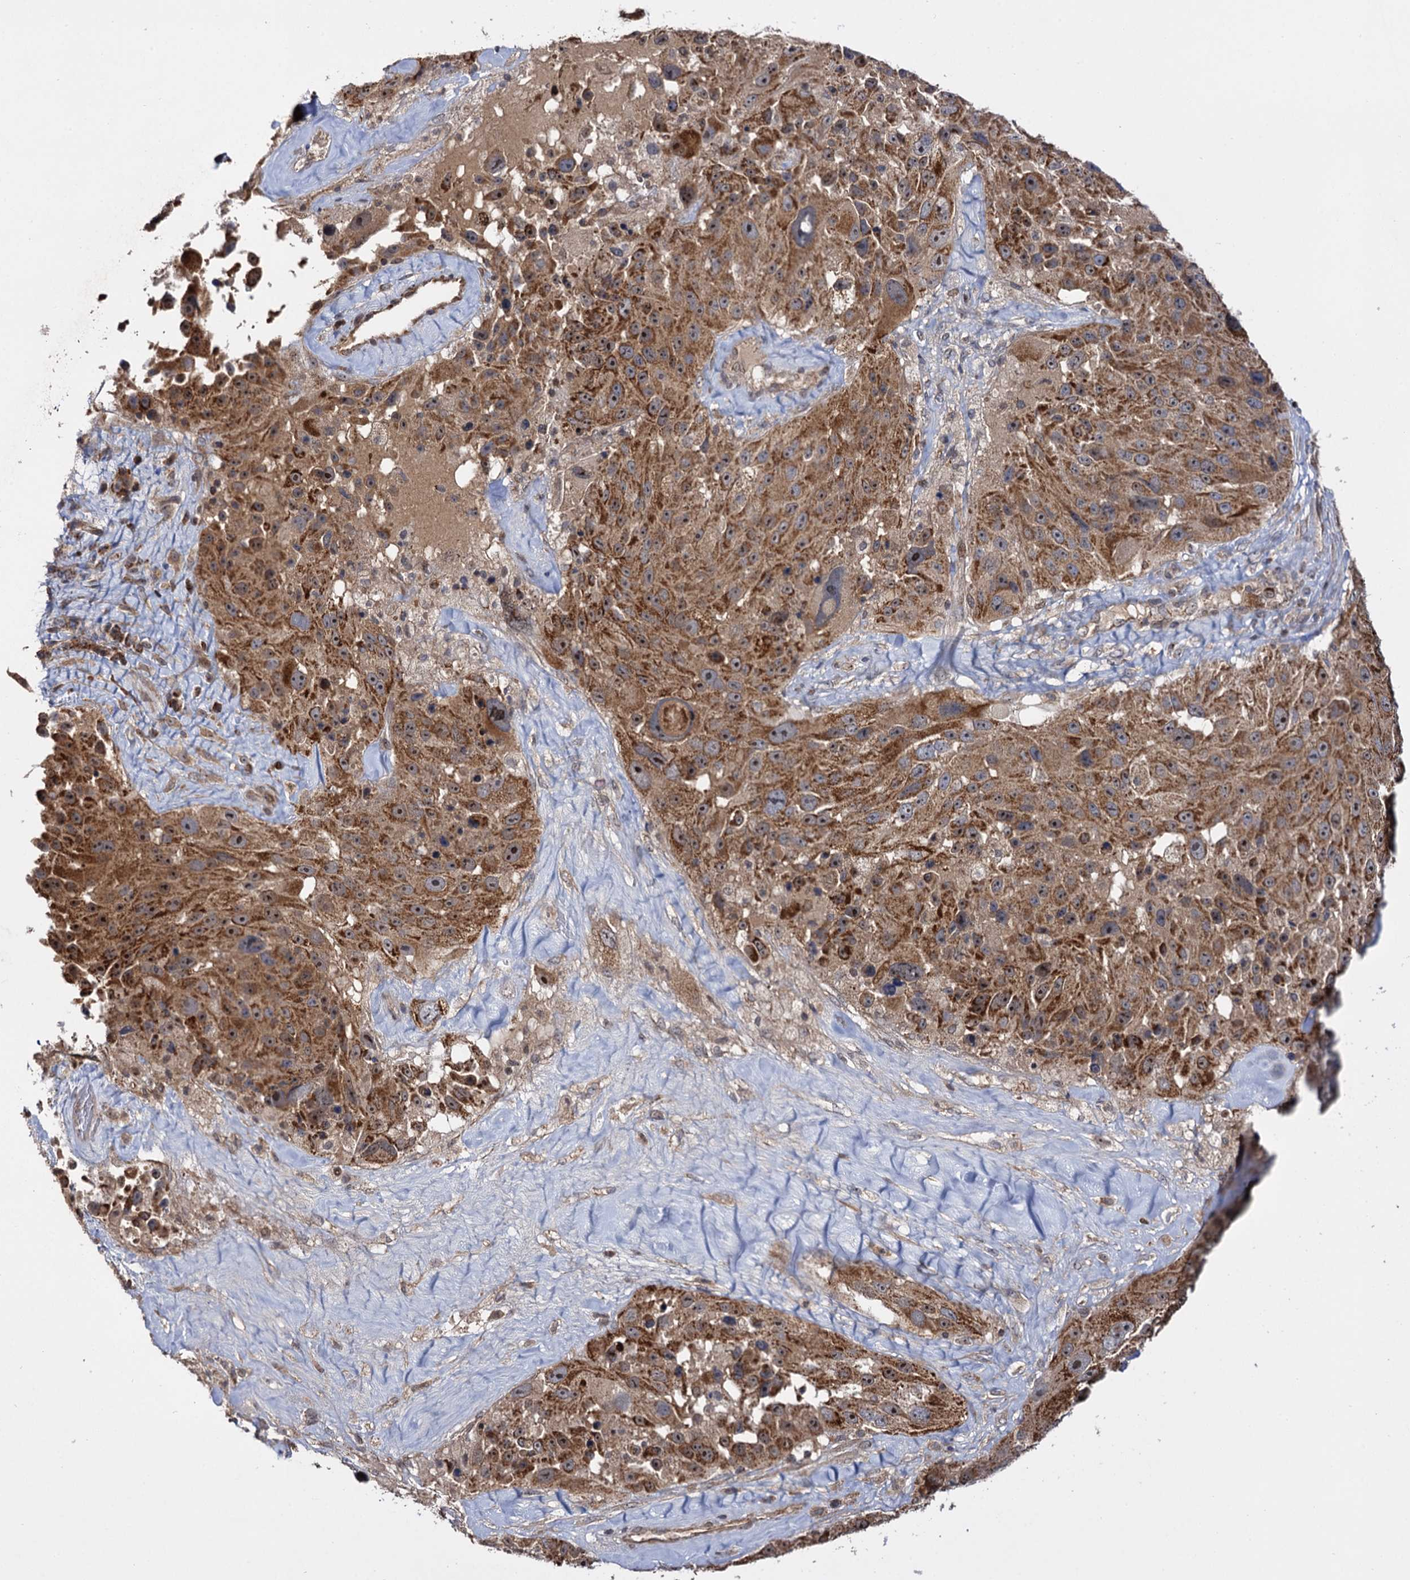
{"staining": {"intensity": "moderate", "quantity": ">75%", "location": "cytoplasmic/membranous"}, "tissue": "melanoma", "cell_type": "Tumor cells", "image_type": "cancer", "snomed": [{"axis": "morphology", "description": "Malignant melanoma, Metastatic site"}, {"axis": "topography", "description": "Lymph node"}], "caption": "Human malignant melanoma (metastatic site) stained for a protein (brown) reveals moderate cytoplasmic/membranous positive positivity in about >75% of tumor cells.", "gene": "CEP76", "patient": {"sex": "male", "age": 62}}